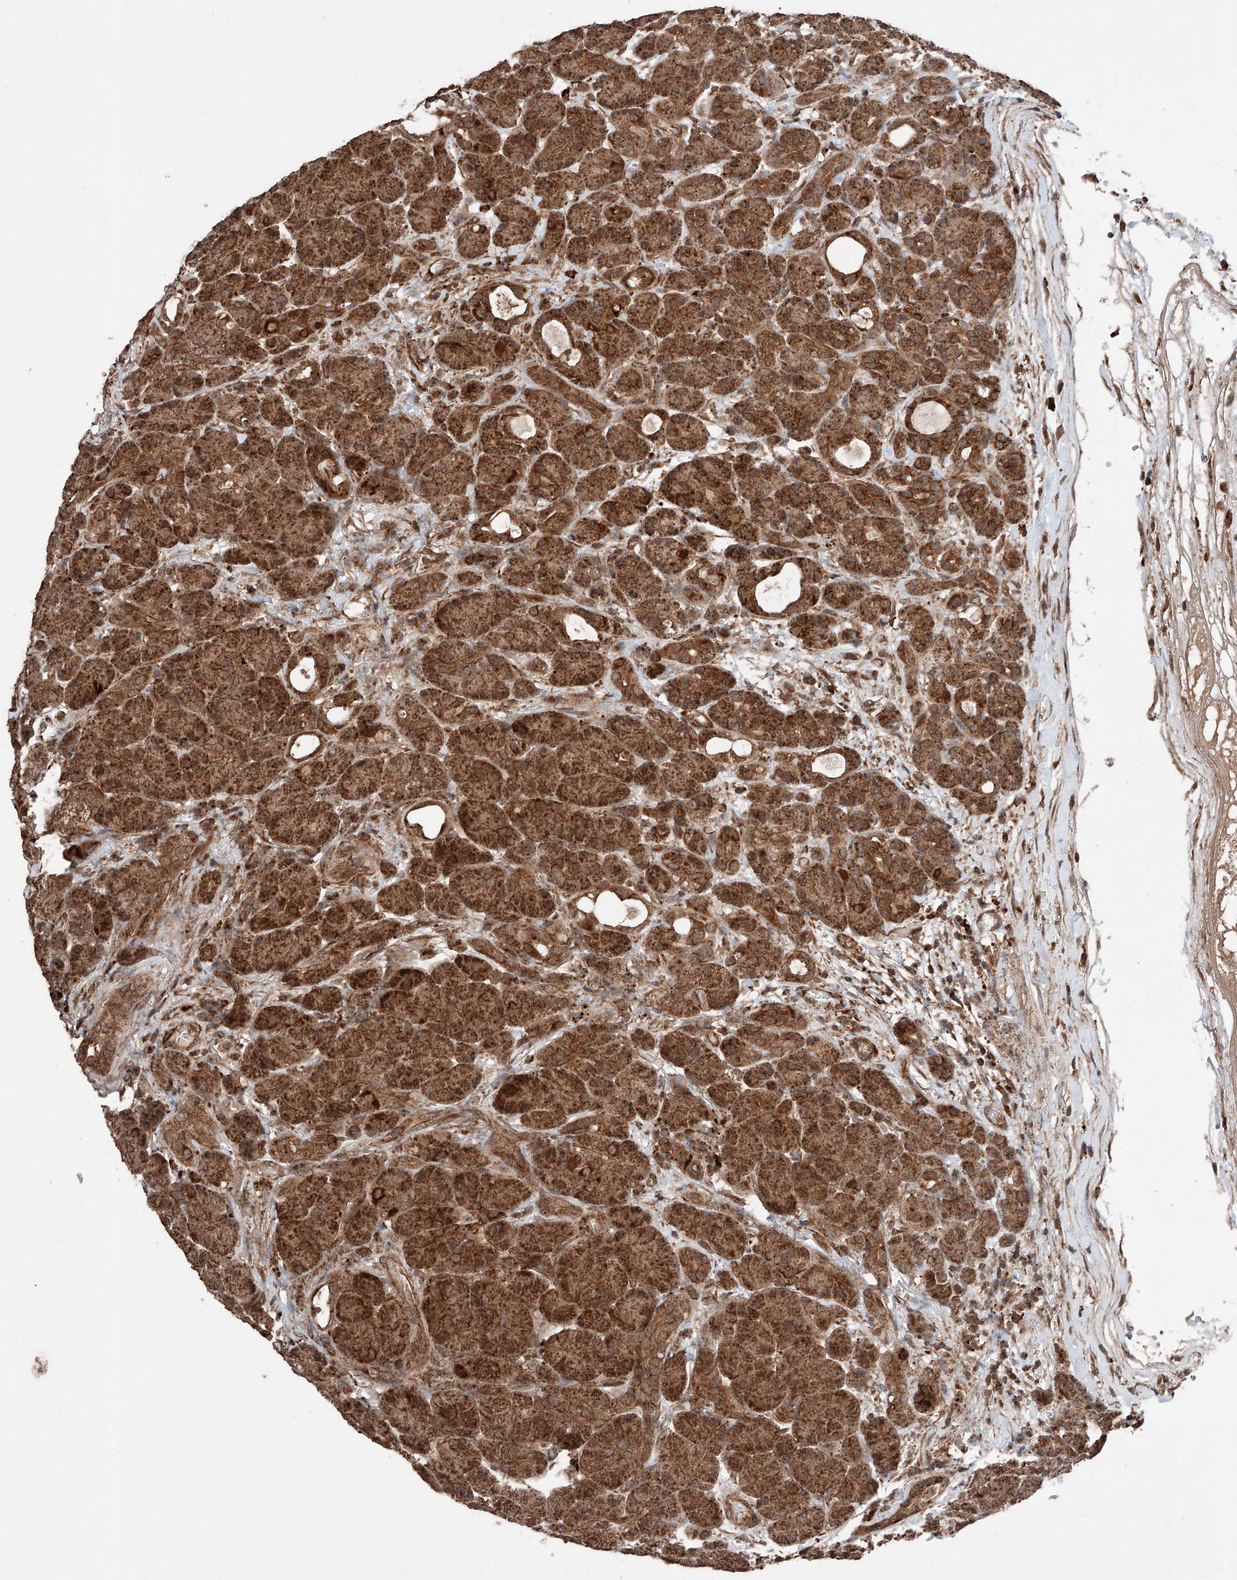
{"staining": {"intensity": "strong", "quantity": ">75%", "location": "cytoplasmic/membranous"}, "tissue": "pancreas", "cell_type": "Exocrine glandular cells", "image_type": "normal", "snomed": [{"axis": "morphology", "description": "Normal tissue, NOS"}, {"axis": "topography", "description": "Pancreas"}], "caption": "Immunohistochemistry (IHC) staining of unremarkable pancreas, which exhibits high levels of strong cytoplasmic/membranous staining in approximately >75% of exocrine glandular cells indicating strong cytoplasmic/membranous protein staining. The staining was performed using DAB (brown) for protein detection and nuclei were counterstained in hematoxylin (blue).", "gene": "ZSCAN29", "patient": {"sex": "male", "age": 63}}